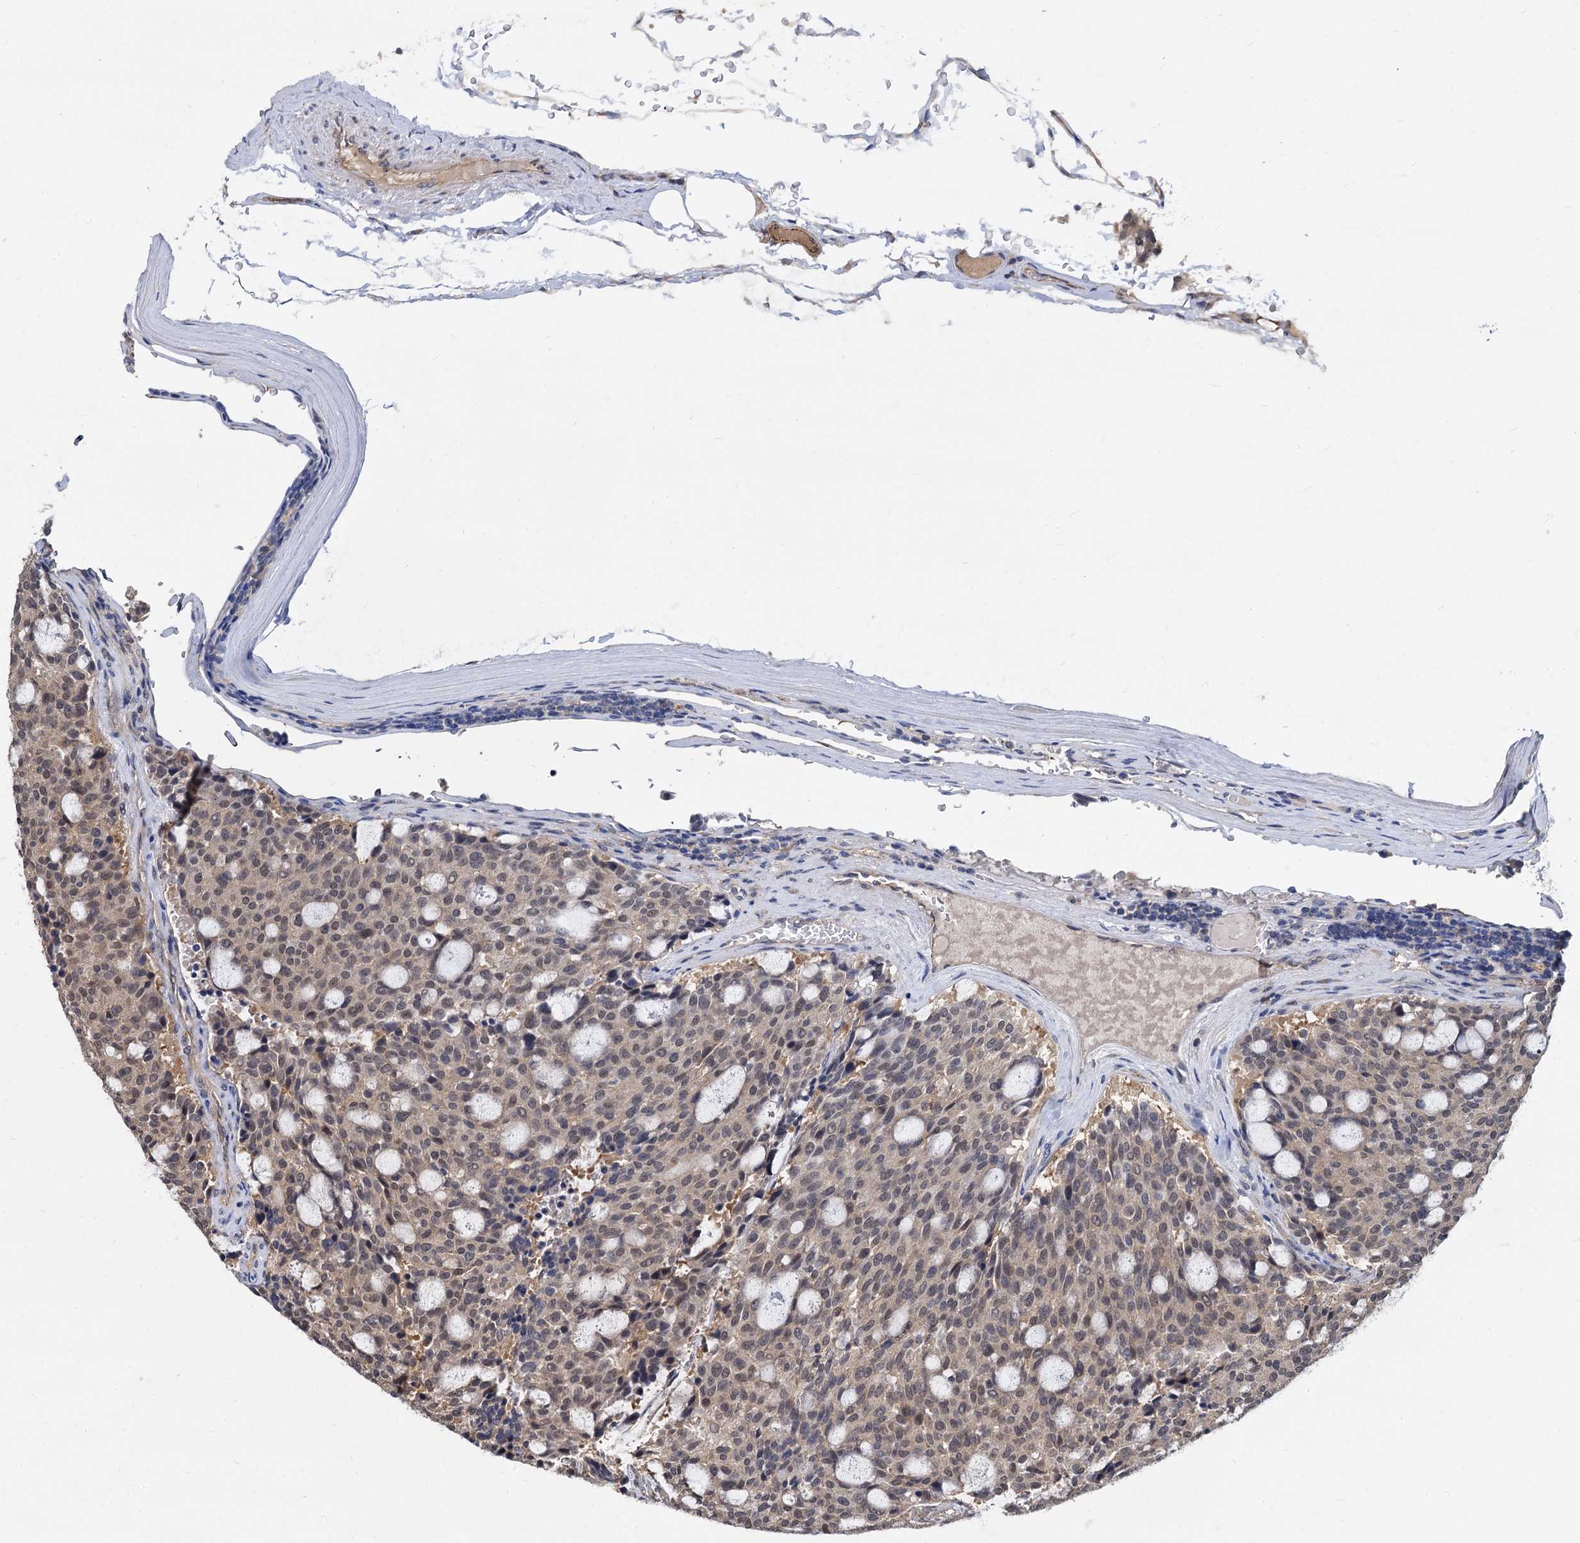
{"staining": {"intensity": "weak", "quantity": "25%-75%", "location": "cytoplasmic/membranous,nuclear"}, "tissue": "carcinoid", "cell_type": "Tumor cells", "image_type": "cancer", "snomed": [{"axis": "morphology", "description": "Carcinoid, malignant, NOS"}, {"axis": "topography", "description": "Pancreas"}], "caption": "Tumor cells exhibit low levels of weak cytoplasmic/membranous and nuclear positivity in about 25%-75% of cells in human carcinoid (malignant).", "gene": "PSMD4", "patient": {"sex": "female", "age": 54}}